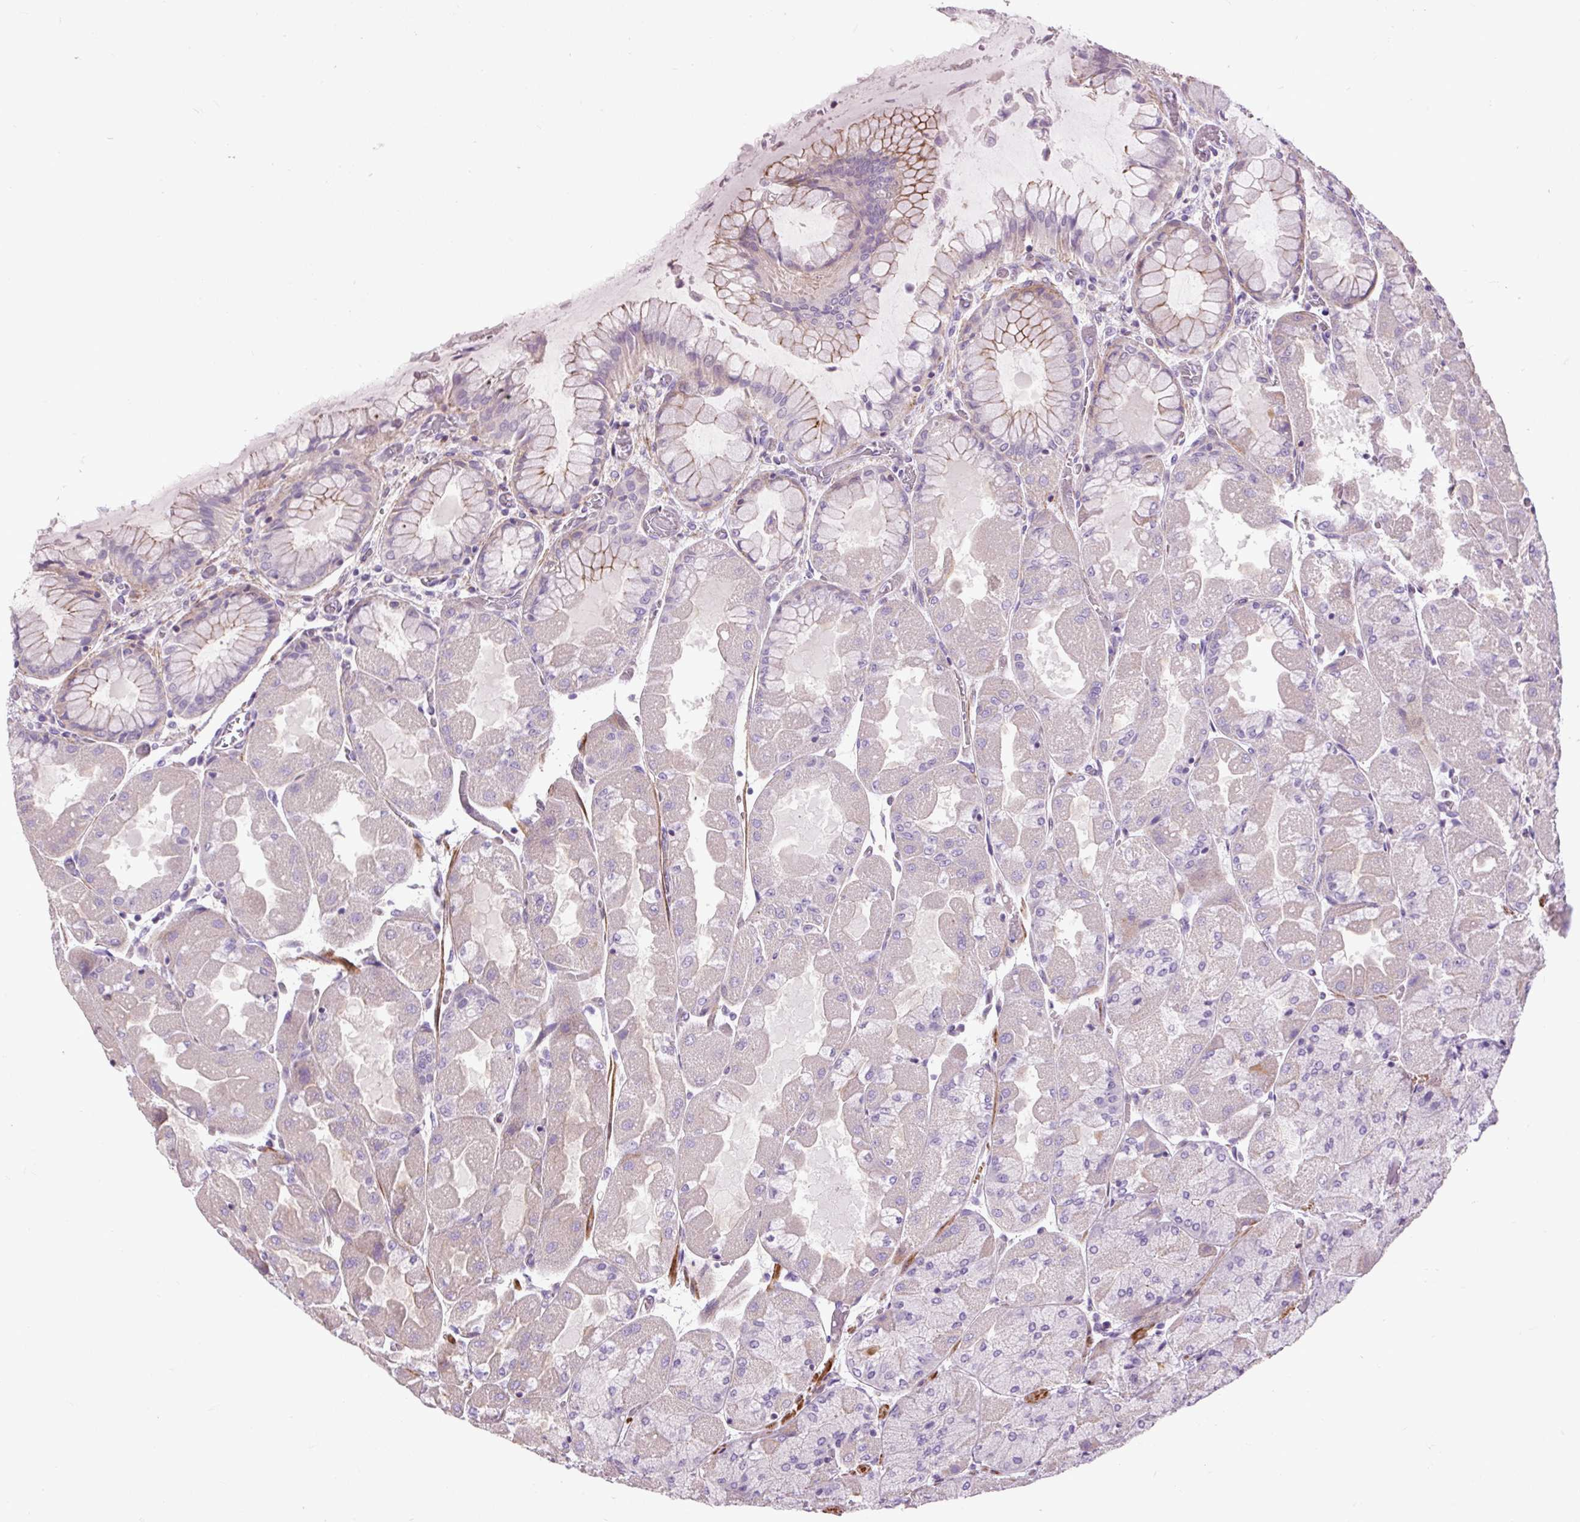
{"staining": {"intensity": "weak", "quantity": "<25%", "location": "cytoplasmic/membranous"}, "tissue": "stomach", "cell_type": "Glandular cells", "image_type": "normal", "snomed": [{"axis": "morphology", "description": "Normal tissue, NOS"}, {"axis": "topography", "description": "Stomach"}], "caption": "Benign stomach was stained to show a protein in brown. There is no significant staining in glandular cells. (DAB (3,3'-diaminobenzidine) immunohistochemistry (IHC) with hematoxylin counter stain).", "gene": "ZNF197", "patient": {"sex": "female", "age": 61}}